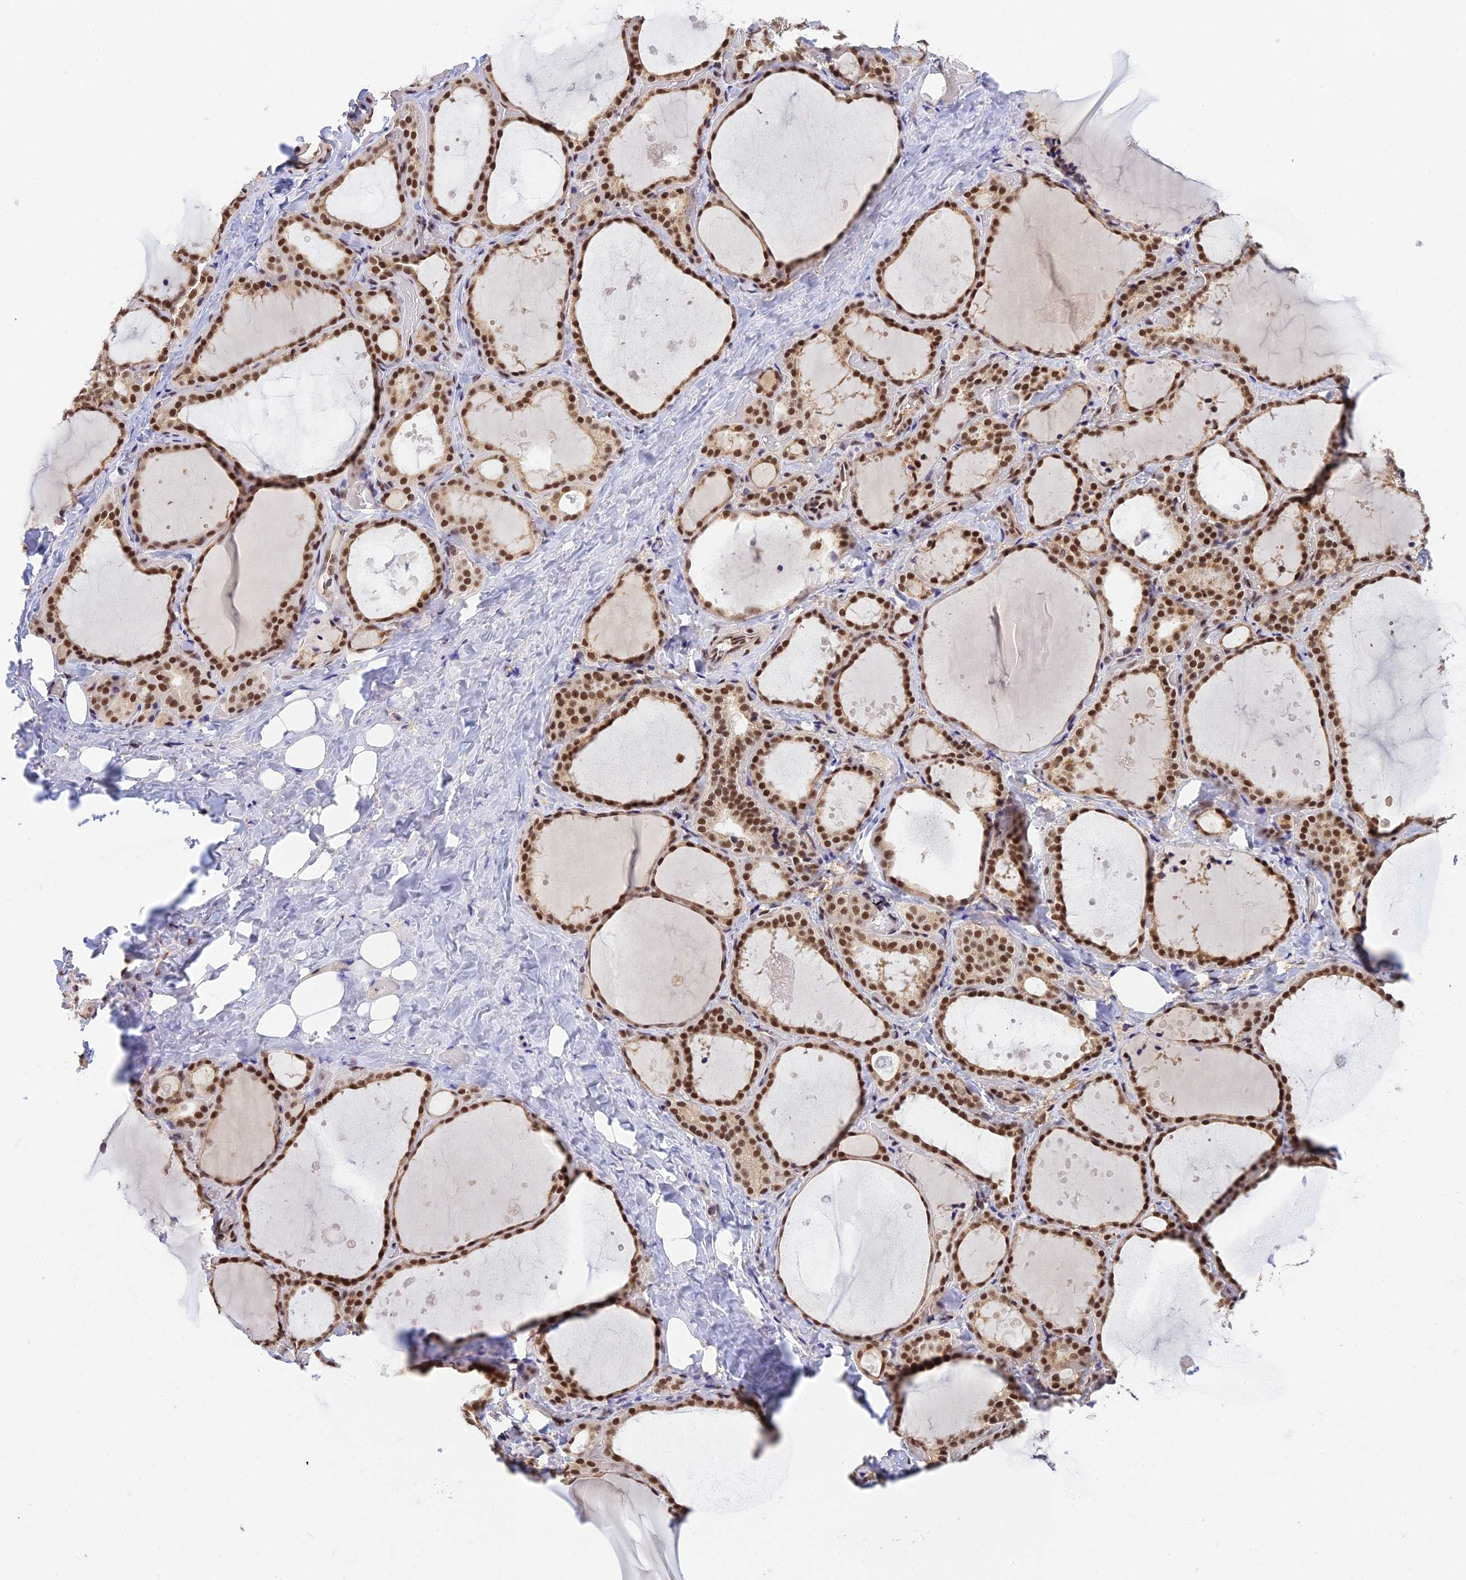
{"staining": {"intensity": "strong", "quantity": ">75%", "location": "nuclear"}, "tissue": "thyroid gland", "cell_type": "Glandular cells", "image_type": "normal", "snomed": [{"axis": "morphology", "description": "Normal tissue, NOS"}, {"axis": "topography", "description": "Thyroid gland"}], "caption": "The image shows immunohistochemical staining of benign thyroid gland. There is strong nuclear positivity is seen in approximately >75% of glandular cells.", "gene": "THAP11", "patient": {"sex": "female", "age": 44}}